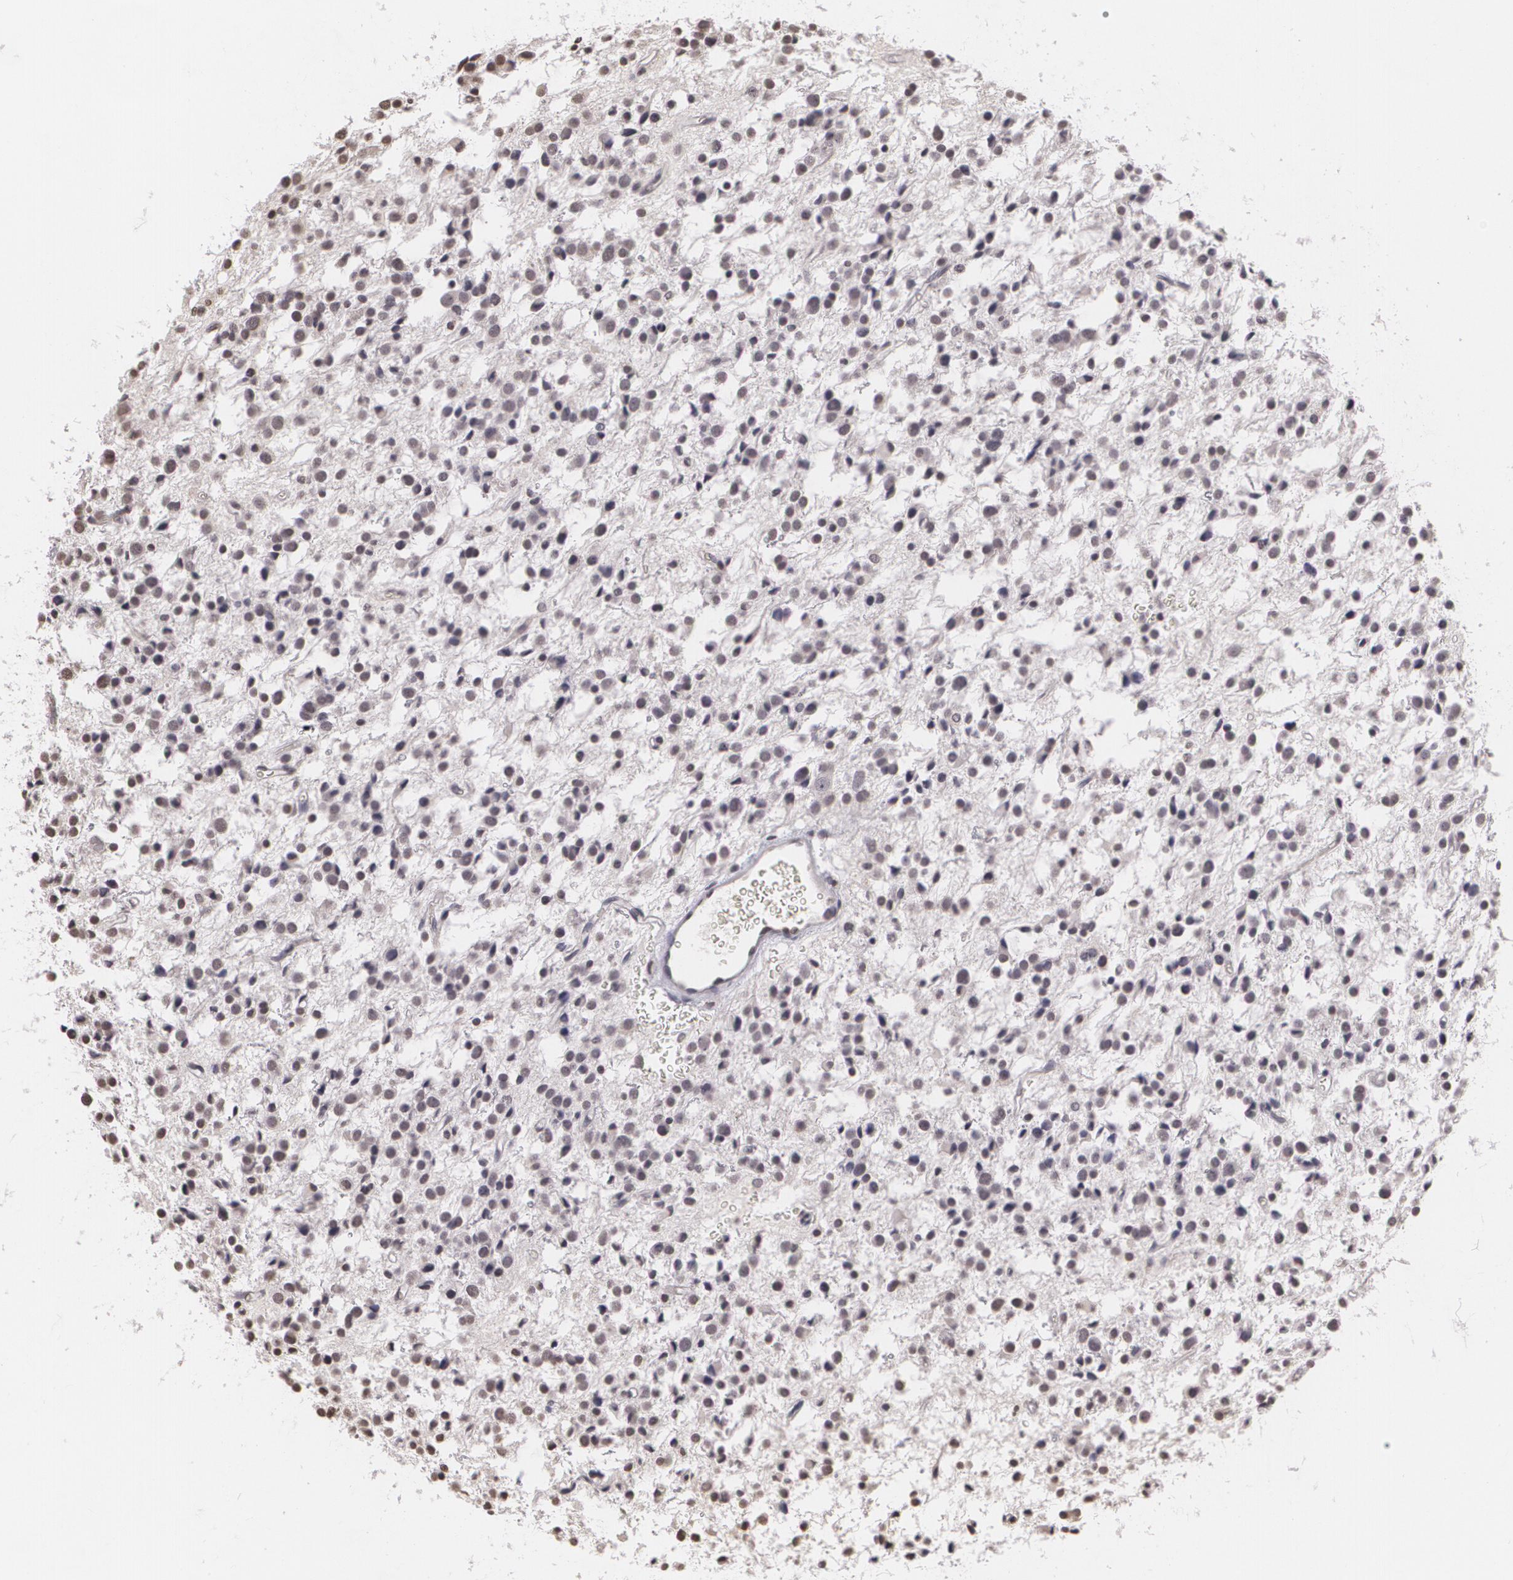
{"staining": {"intensity": "negative", "quantity": "none", "location": "none"}, "tissue": "glioma", "cell_type": "Tumor cells", "image_type": "cancer", "snomed": [{"axis": "morphology", "description": "Glioma, malignant, Low grade"}, {"axis": "topography", "description": "Brain"}], "caption": "Malignant glioma (low-grade) stained for a protein using IHC exhibits no positivity tumor cells.", "gene": "MUC1", "patient": {"sex": "female", "age": 36}}